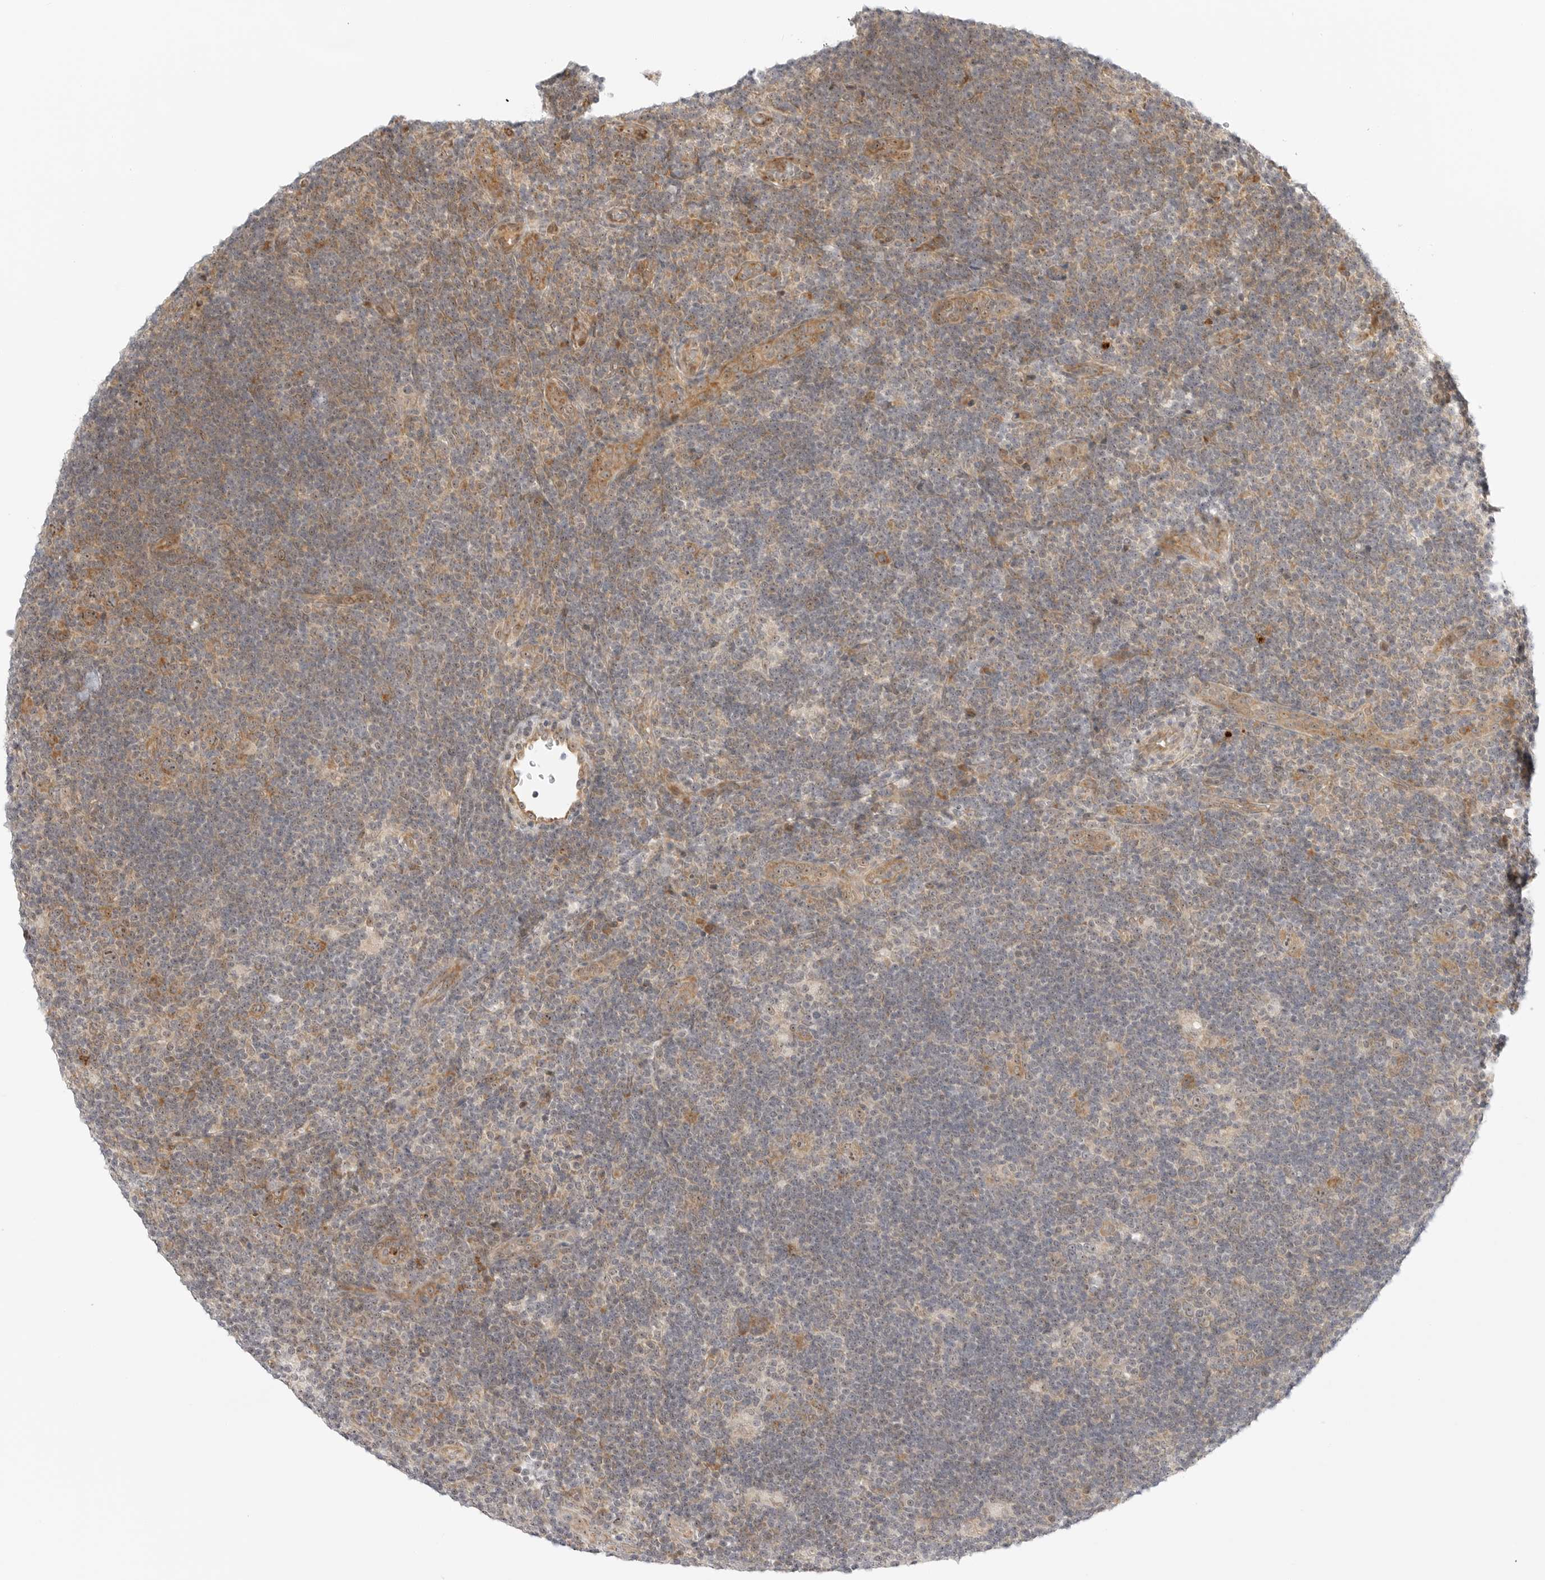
{"staining": {"intensity": "weak", "quantity": ">75%", "location": "cytoplasmic/membranous,nuclear"}, "tissue": "lymphoma", "cell_type": "Tumor cells", "image_type": "cancer", "snomed": [{"axis": "morphology", "description": "Hodgkin's disease, NOS"}, {"axis": "topography", "description": "Lymph node"}], "caption": "A low amount of weak cytoplasmic/membranous and nuclear positivity is appreciated in approximately >75% of tumor cells in Hodgkin's disease tissue. The protein of interest is stained brown, and the nuclei are stained in blue (DAB (3,3'-diaminobenzidine) IHC with brightfield microscopy, high magnification).", "gene": "DSCC1", "patient": {"sex": "female", "age": 57}}